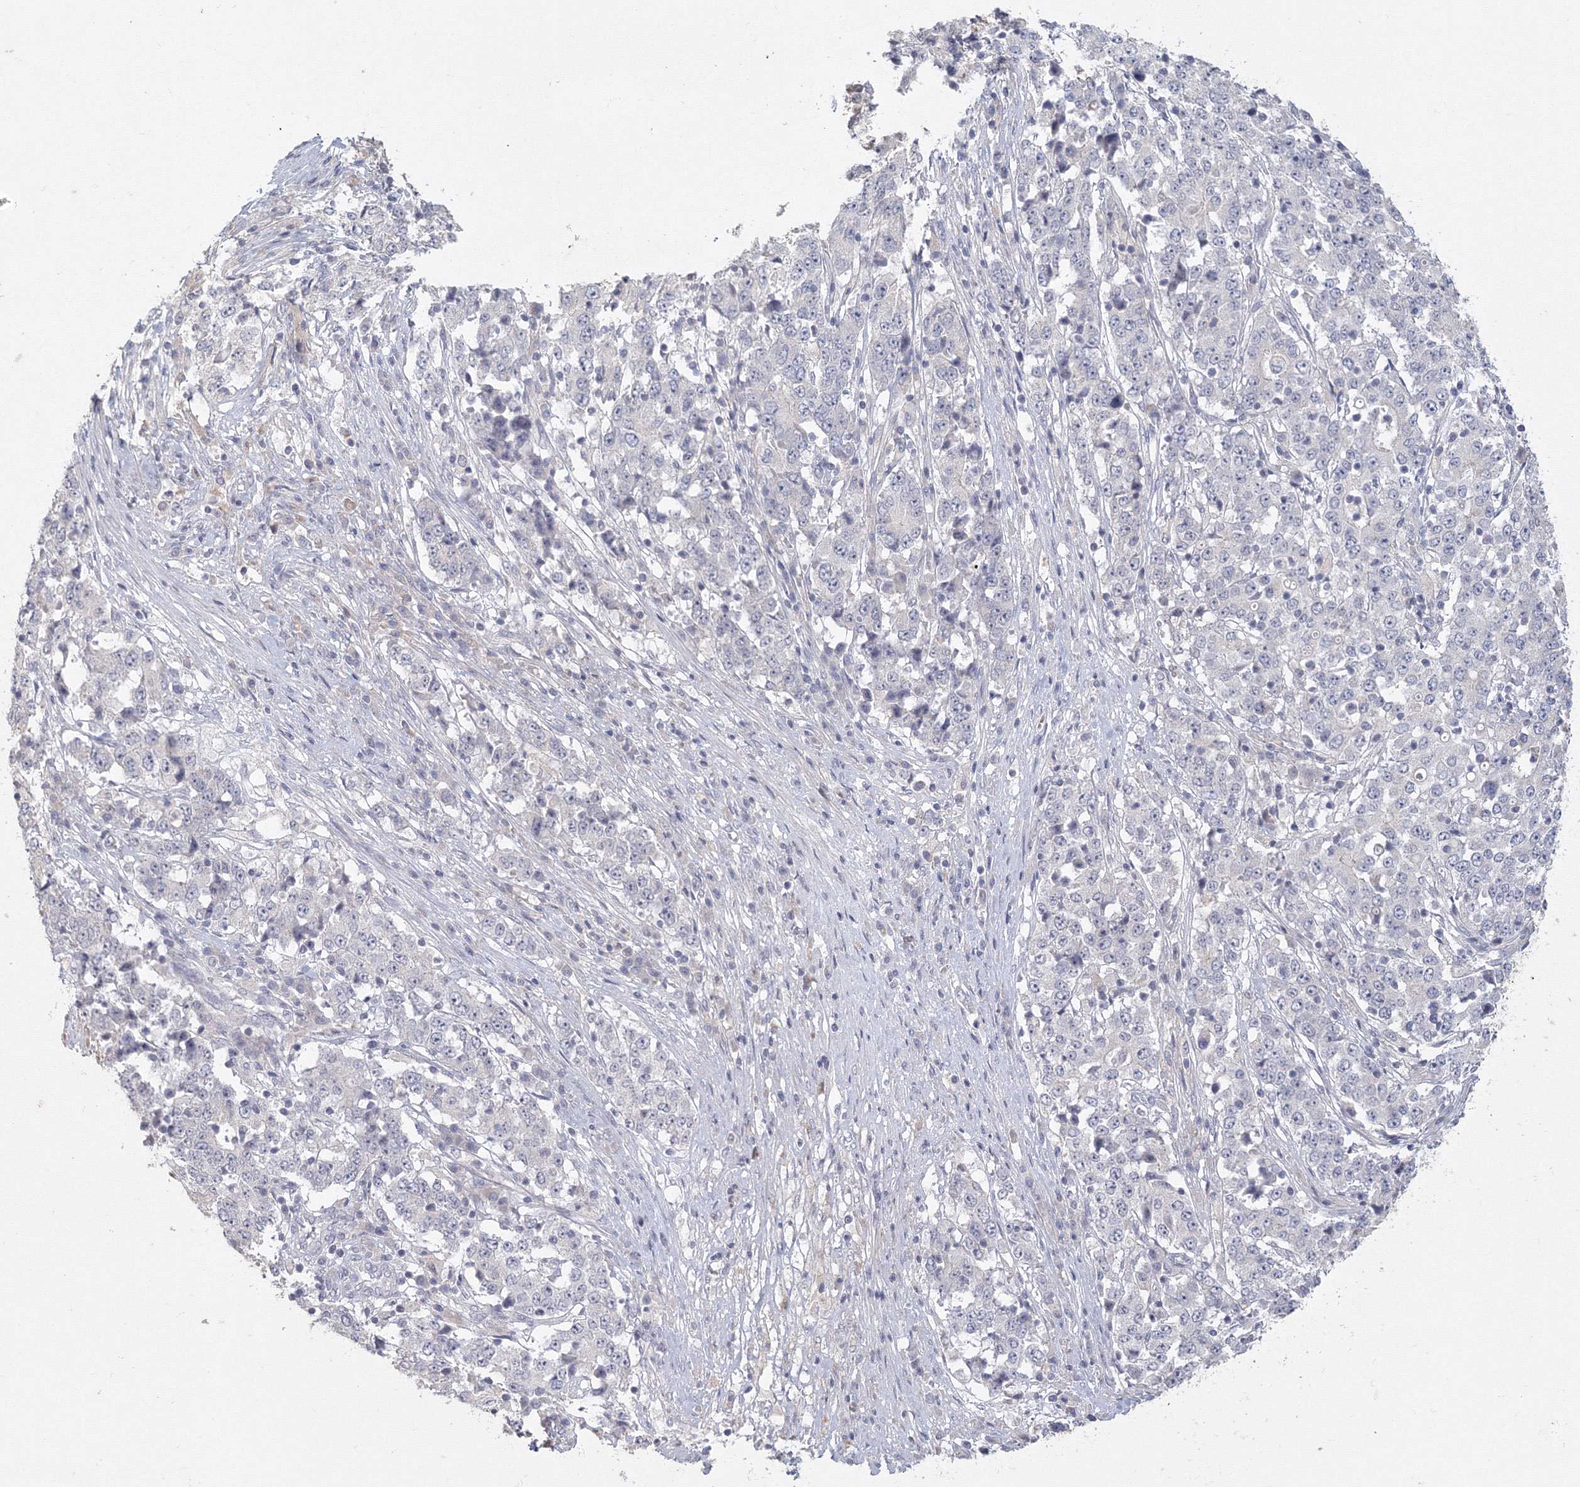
{"staining": {"intensity": "negative", "quantity": "none", "location": "none"}, "tissue": "stomach cancer", "cell_type": "Tumor cells", "image_type": "cancer", "snomed": [{"axis": "morphology", "description": "Adenocarcinoma, NOS"}, {"axis": "topography", "description": "Stomach"}], "caption": "A histopathology image of stomach cancer (adenocarcinoma) stained for a protein demonstrates no brown staining in tumor cells. The staining is performed using DAB brown chromogen with nuclei counter-stained in using hematoxylin.", "gene": "TACC2", "patient": {"sex": "male", "age": 59}}